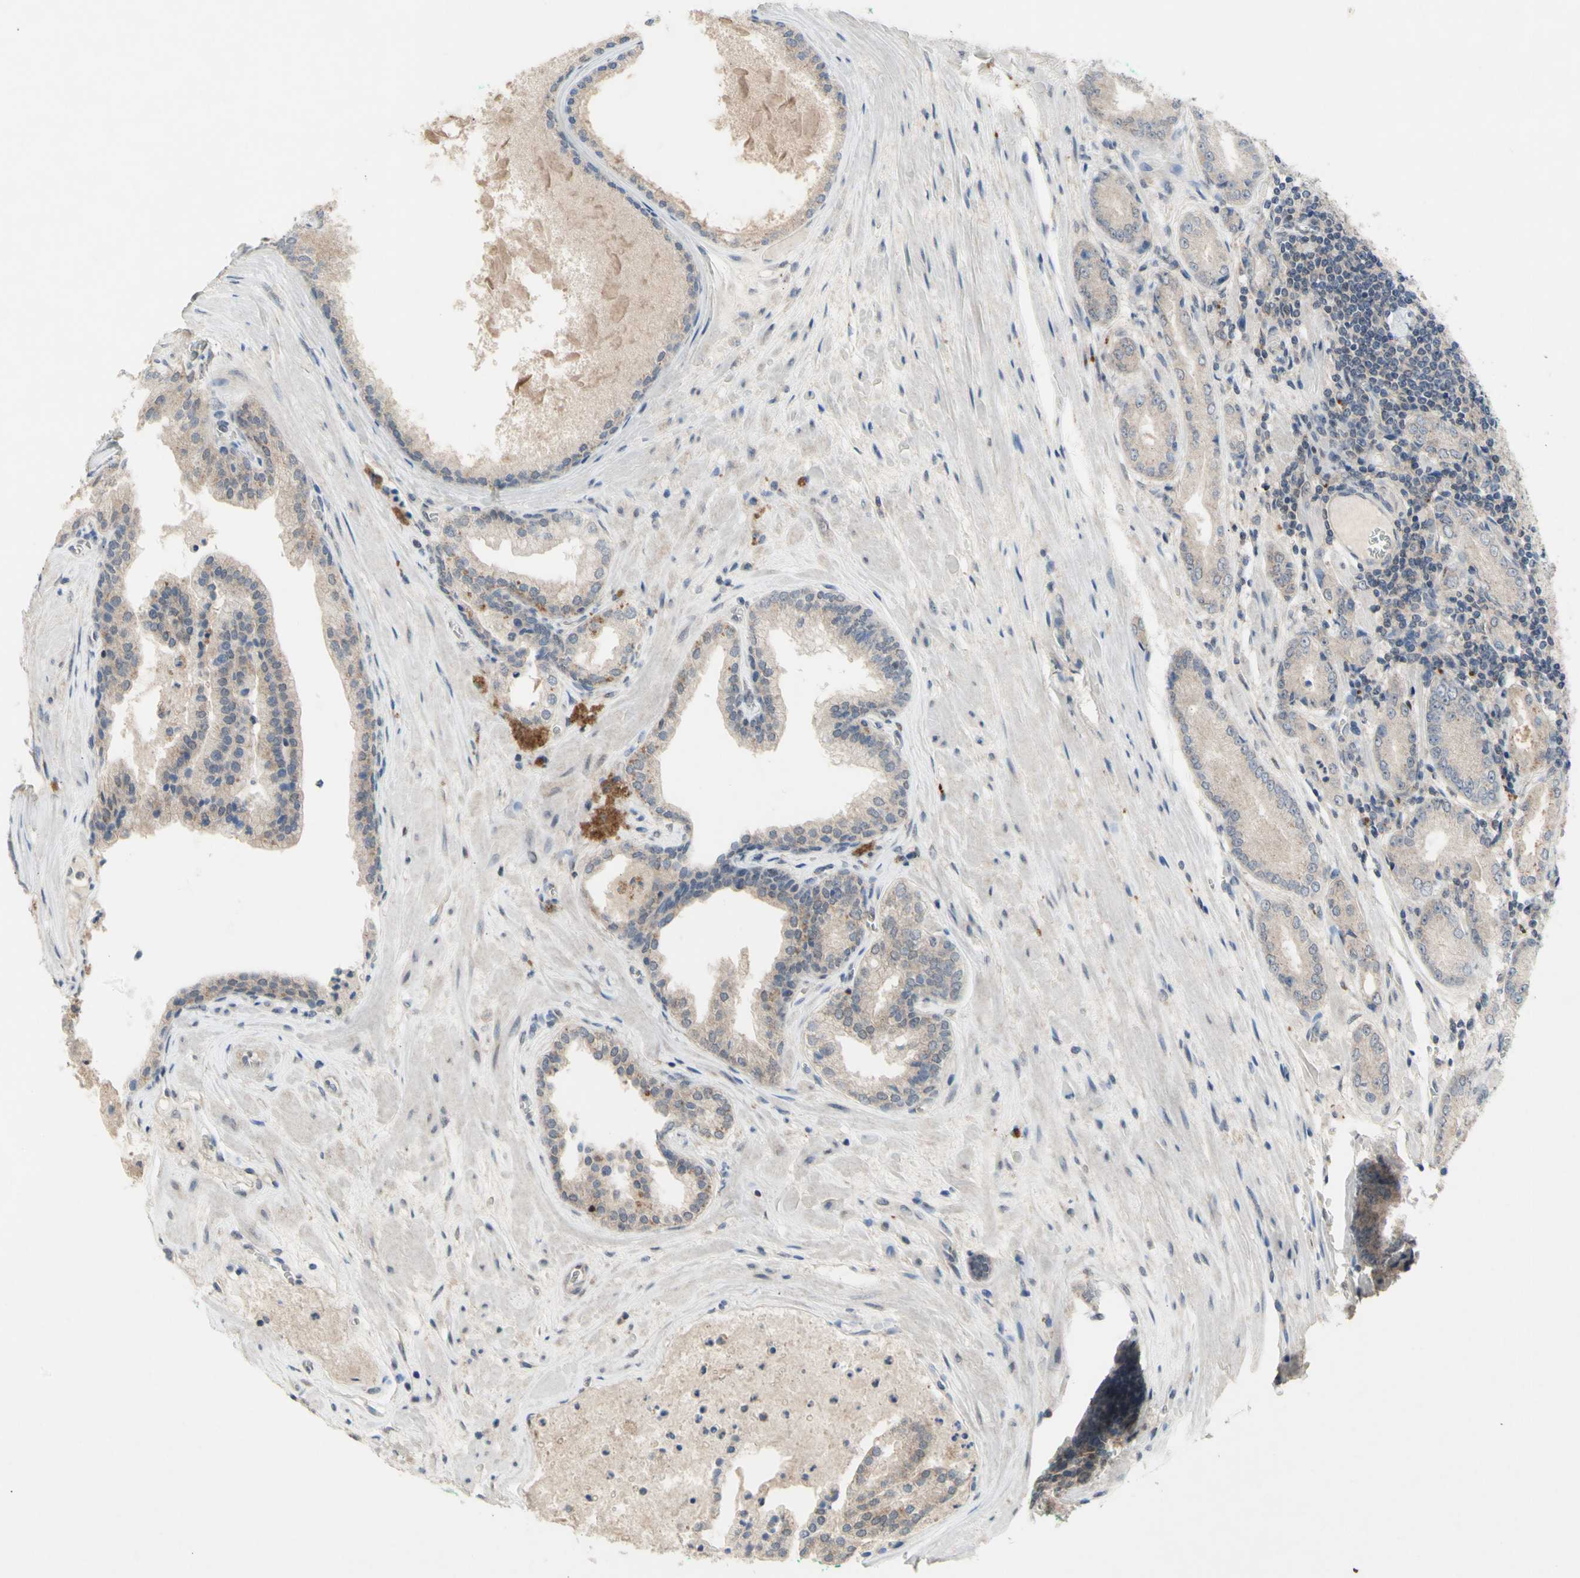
{"staining": {"intensity": "weak", "quantity": ">75%", "location": "cytoplasmic/membranous"}, "tissue": "prostate cancer", "cell_type": "Tumor cells", "image_type": "cancer", "snomed": [{"axis": "morphology", "description": "Adenocarcinoma, High grade"}, {"axis": "topography", "description": "Prostate"}], "caption": "Adenocarcinoma (high-grade) (prostate) tissue reveals weak cytoplasmic/membranous positivity in approximately >75% of tumor cells, visualized by immunohistochemistry.", "gene": "NLRP1", "patient": {"sex": "male", "age": 59}}